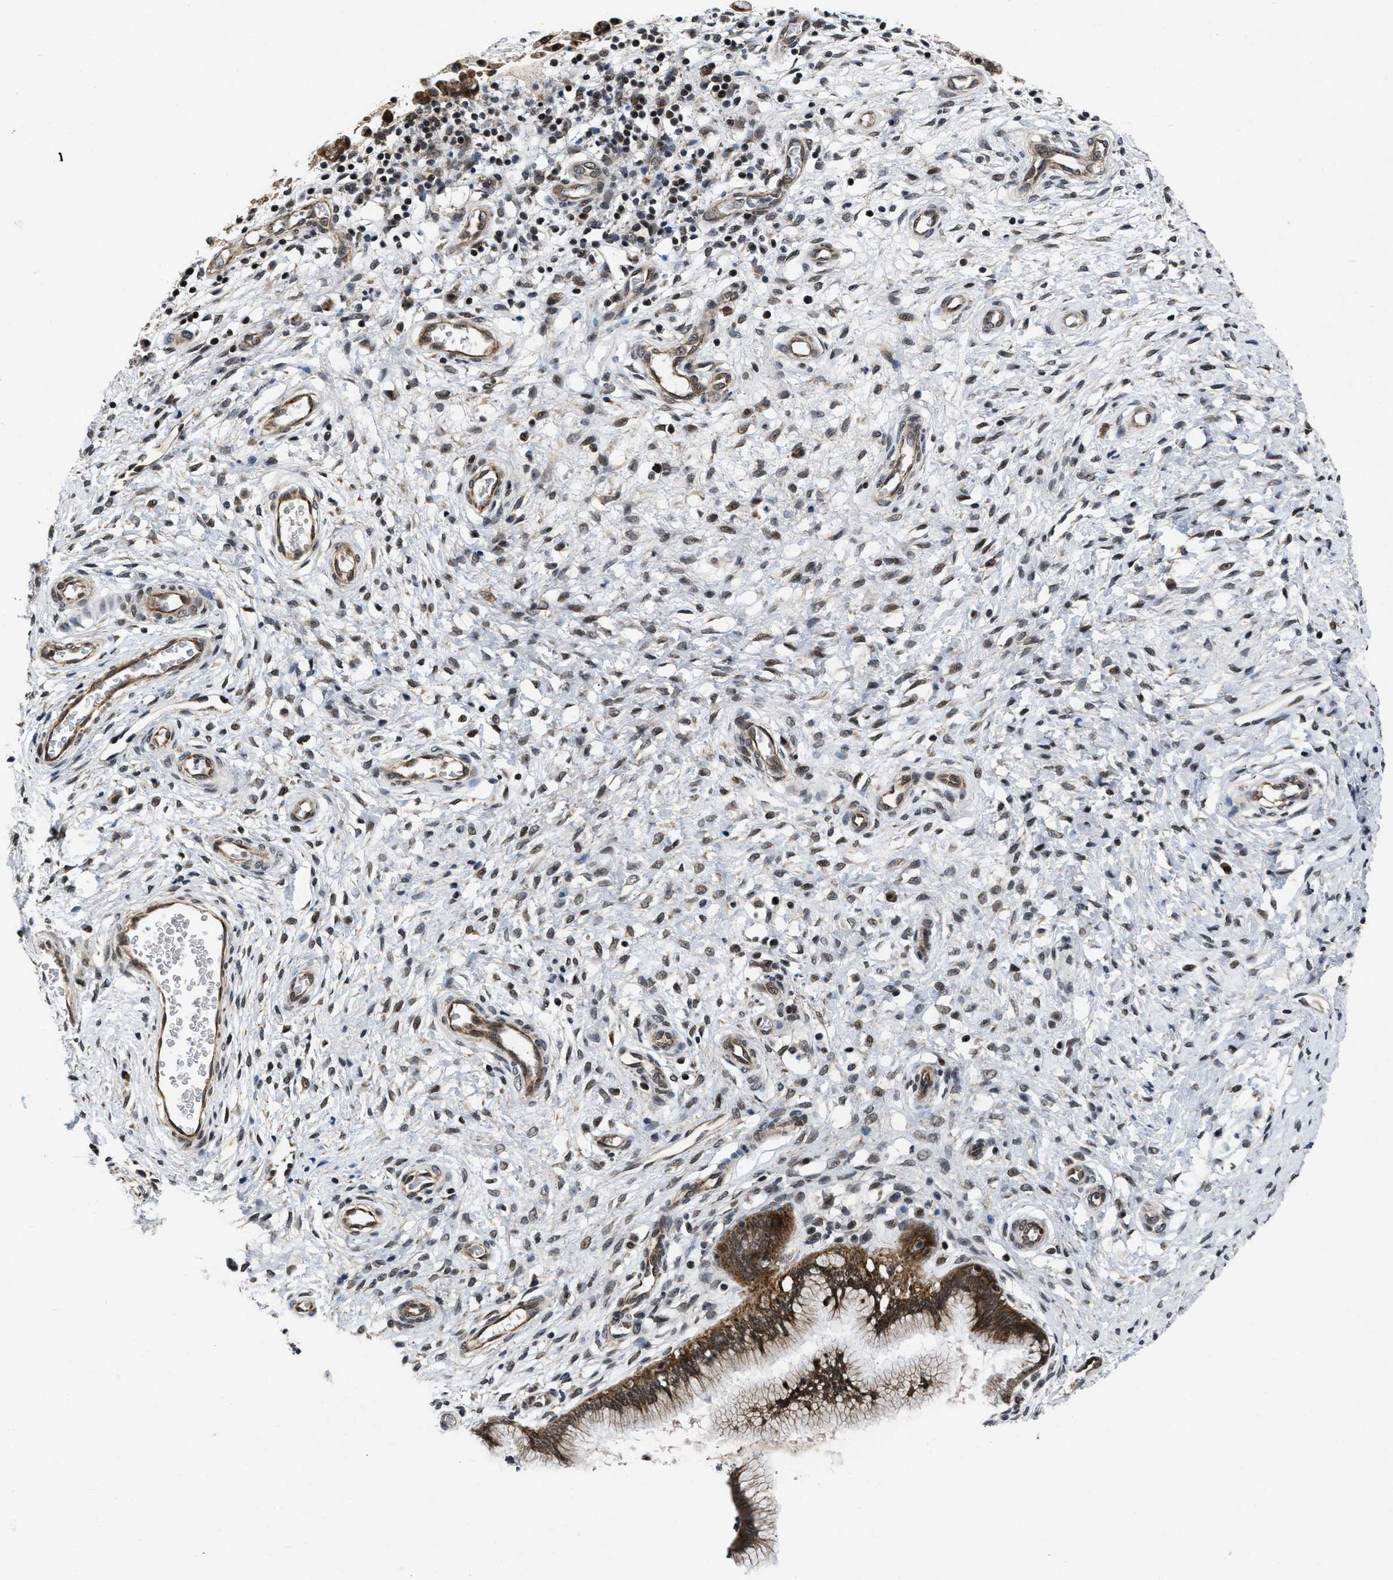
{"staining": {"intensity": "moderate", "quantity": ">75%", "location": "cytoplasmic/membranous,nuclear"}, "tissue": "cervix", "cell_type": "Glandular cells", "image_type": "normal", "snomed": [{"axis": "morphology", "description": "Normal tissue, NOS"}, {"axis": "topography", "description": "Cervix"}], "caption": "Glandular cells display medium levels of moderate cytoplasmic/membranous,nuclear staining in approximately >75% of cells in benign cervix.", "gene": "ZNHIT1", "patient": {"sex": "female", "age": 55}}